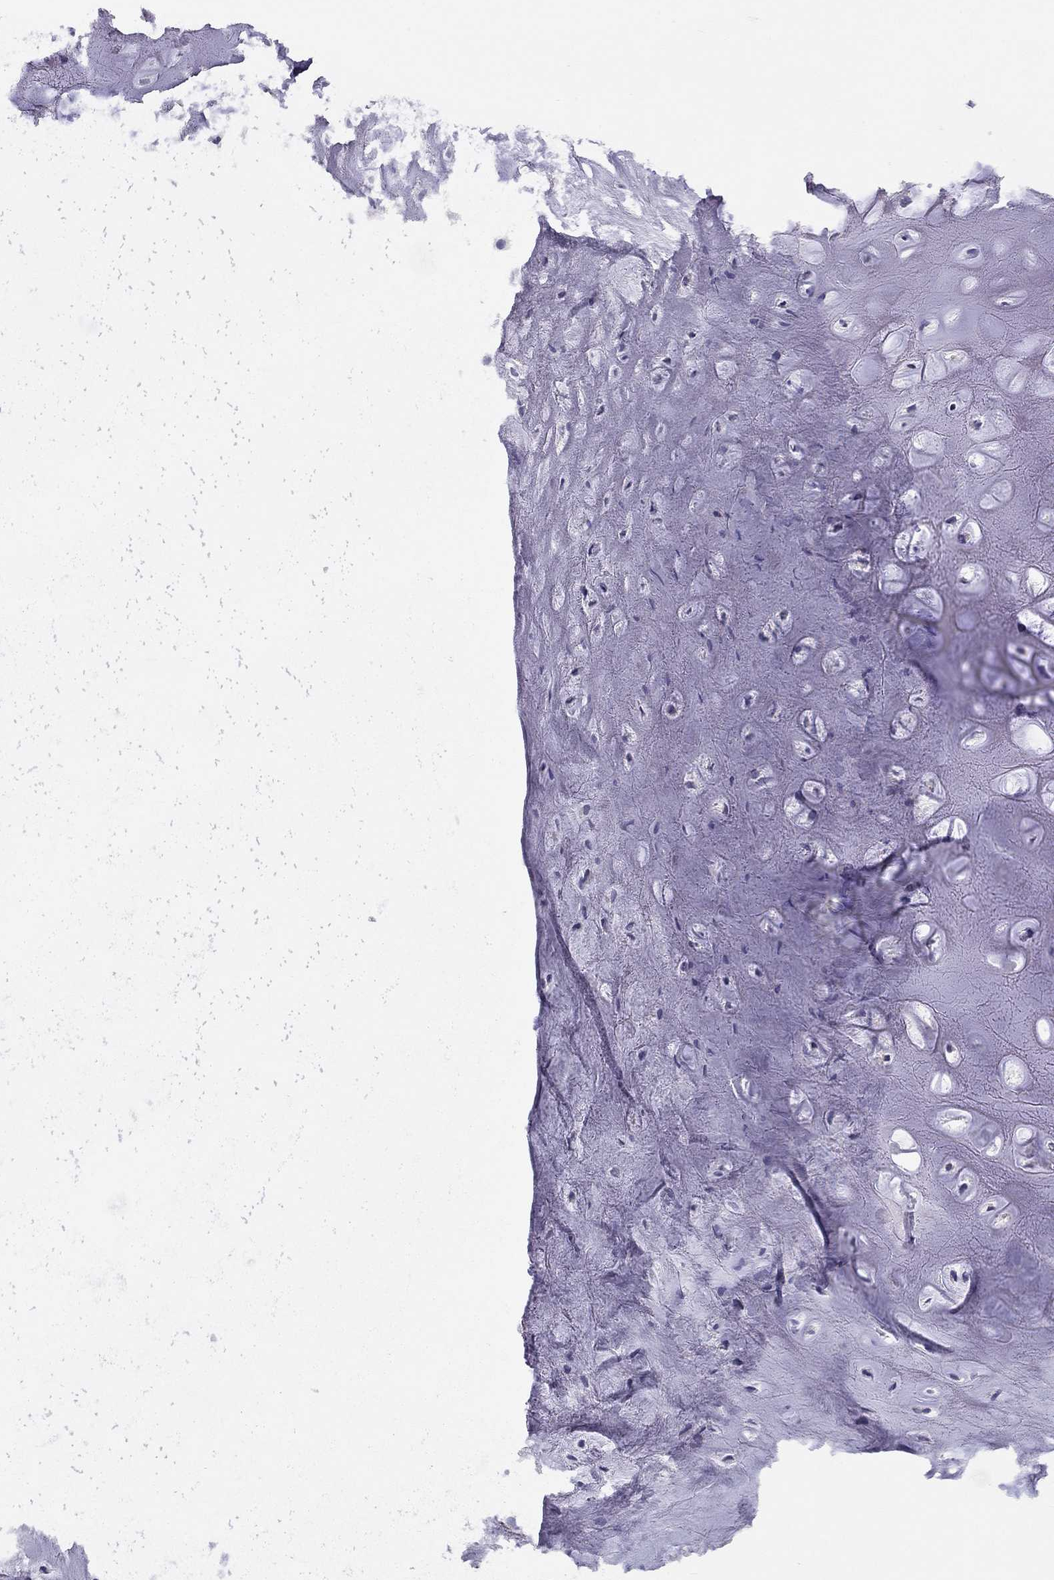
{"staining": {"intensity": "negative", "quantity": "none", "location": "none"}, "tissue": "adipose tissue", "cell_type": "Adipocytes", "image_type": "normal", "snomed": [{"axis": "morphology", "description": "Normal tissue, NOS"}, {"axis": "morphology", "description": "Squamous cell carcinoma, NOS"}, {"axis": "topography", "description": "Cartilage tissue"}, {"axis": "topography", "description": "Head-Neck"}], "caption": "High power microscopy micrograph of an immunohistochemistry histopathology image of benign adipose tissue, revealing no significant positivity in adipocytes. The staining was performed using DAB to visualize the protein expression in brown, while the nuclei were stained in blue with hematoxylin (Magnification: 20x).", "gene": "CITED1", "patient": {"sex": "male", "age": 62}}